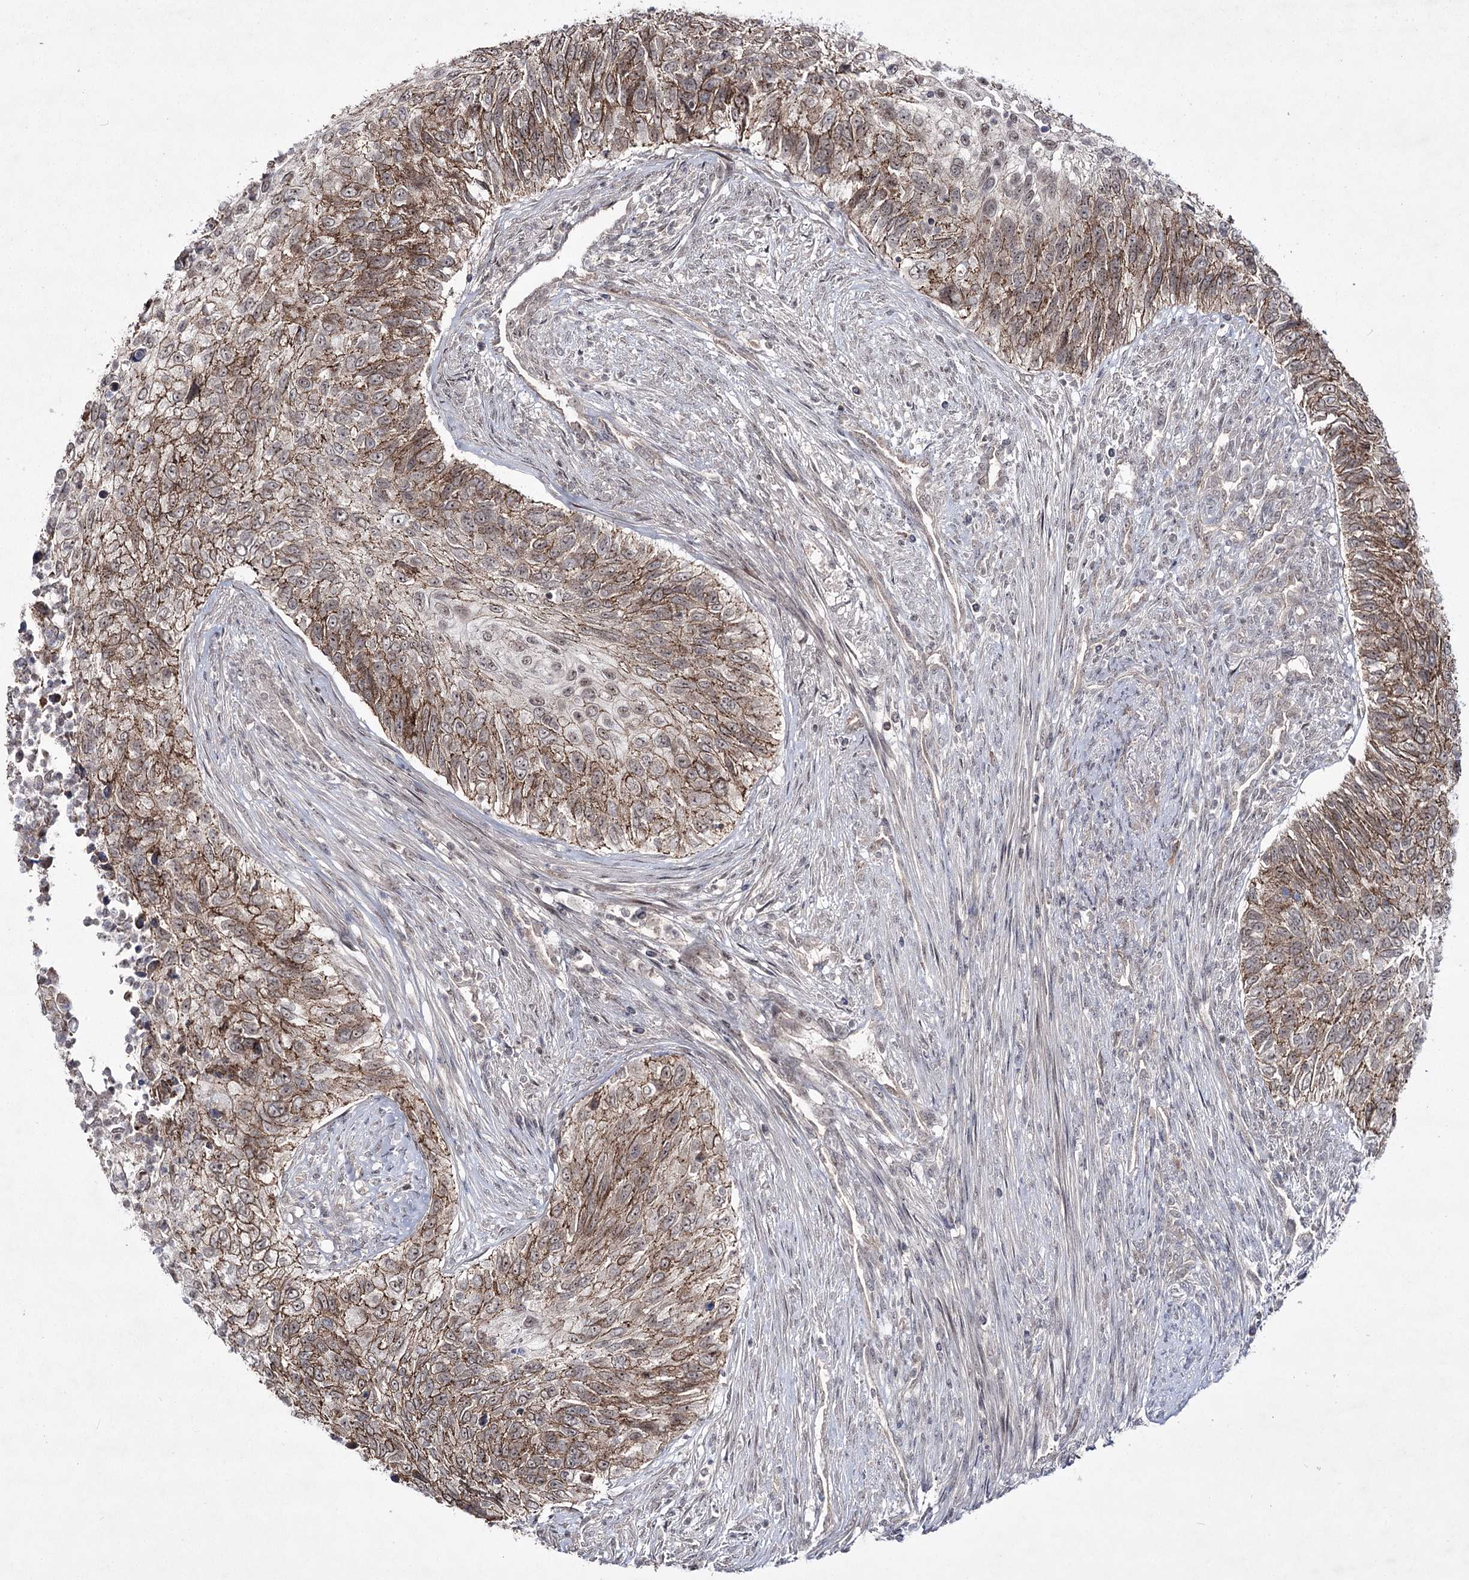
{"staining": {"intensity": "moderate", "quantity": ">75%", "location": "cytoplasmic/membranous,nuclear"}, "tissue": "urothelial cancer", "cell_type": "Tumor cells", "image_type": "cancer", "snomed": [{"axis": "morphology", "description": "Urothelial carcinoma, High grade"}, {"axis": "topography", "description": "Urinary bladder"}], "caption": "Protein expression analysis of high-grade urothelial carcinoma demonstrates moderate cytoplasmic/membranous and nuclear expression in about >75% of tumor cells.", "gene": "HOXC11", "patient": {"sex": "female", "age": 60}}